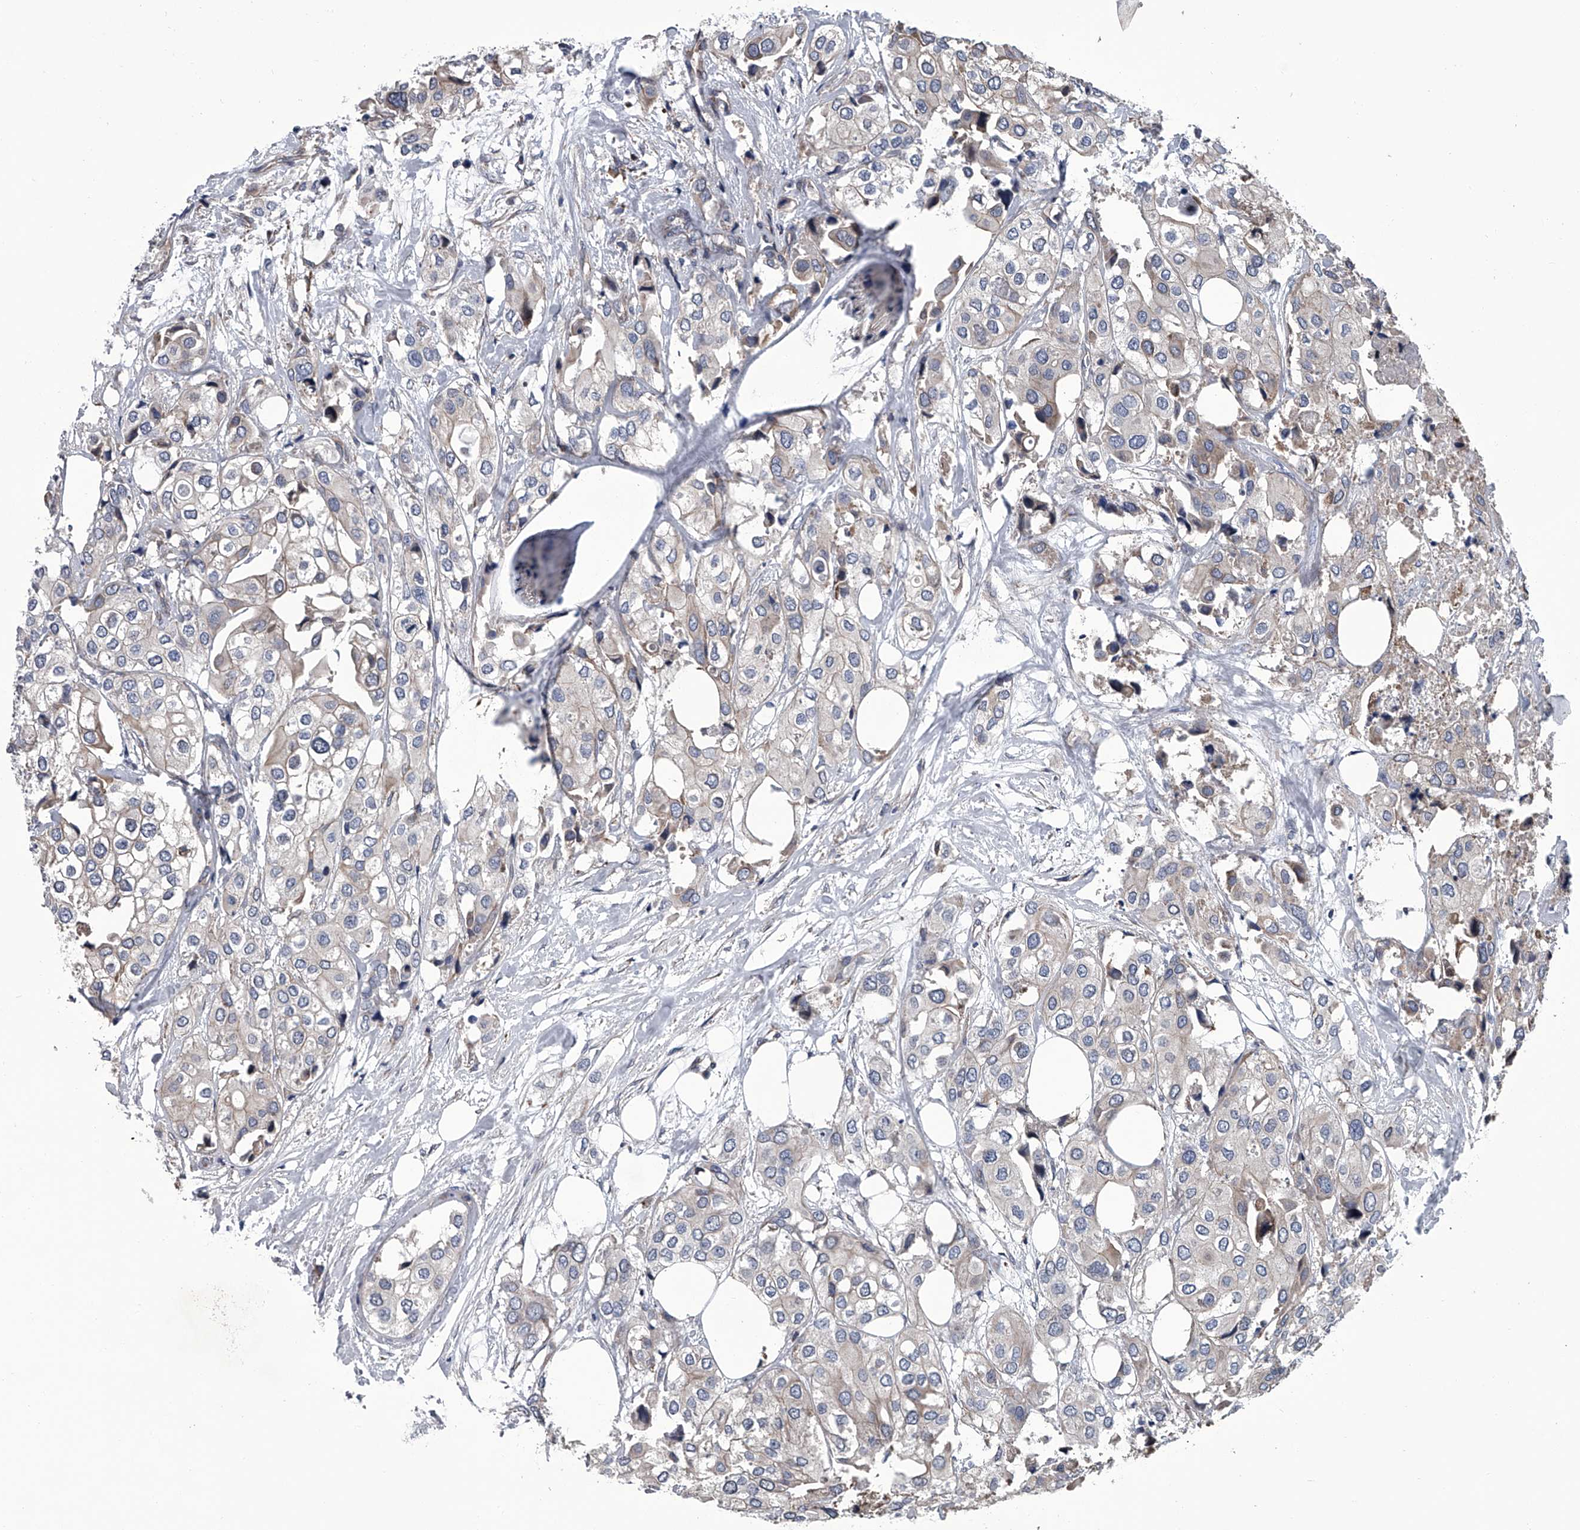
{"staining": {"intensity": "negative", "quantity": "none", "location": "none"}, "tissue": "urothelial cancer", "cell_type": "Tumor cells", "image_type": "cancer", "snomed": [{"axis": "morphology", "description": "Urothelial carcinoma, High grade"}, {"axis": "topography", "description": "Urinary bladder"}], "caption": "Immunohistochemistry (IHC) of urothelial cancer shows no positivity in tumor cells.", "gene": "ABCG1", "patient": {"sex": "male", "age": 64}}